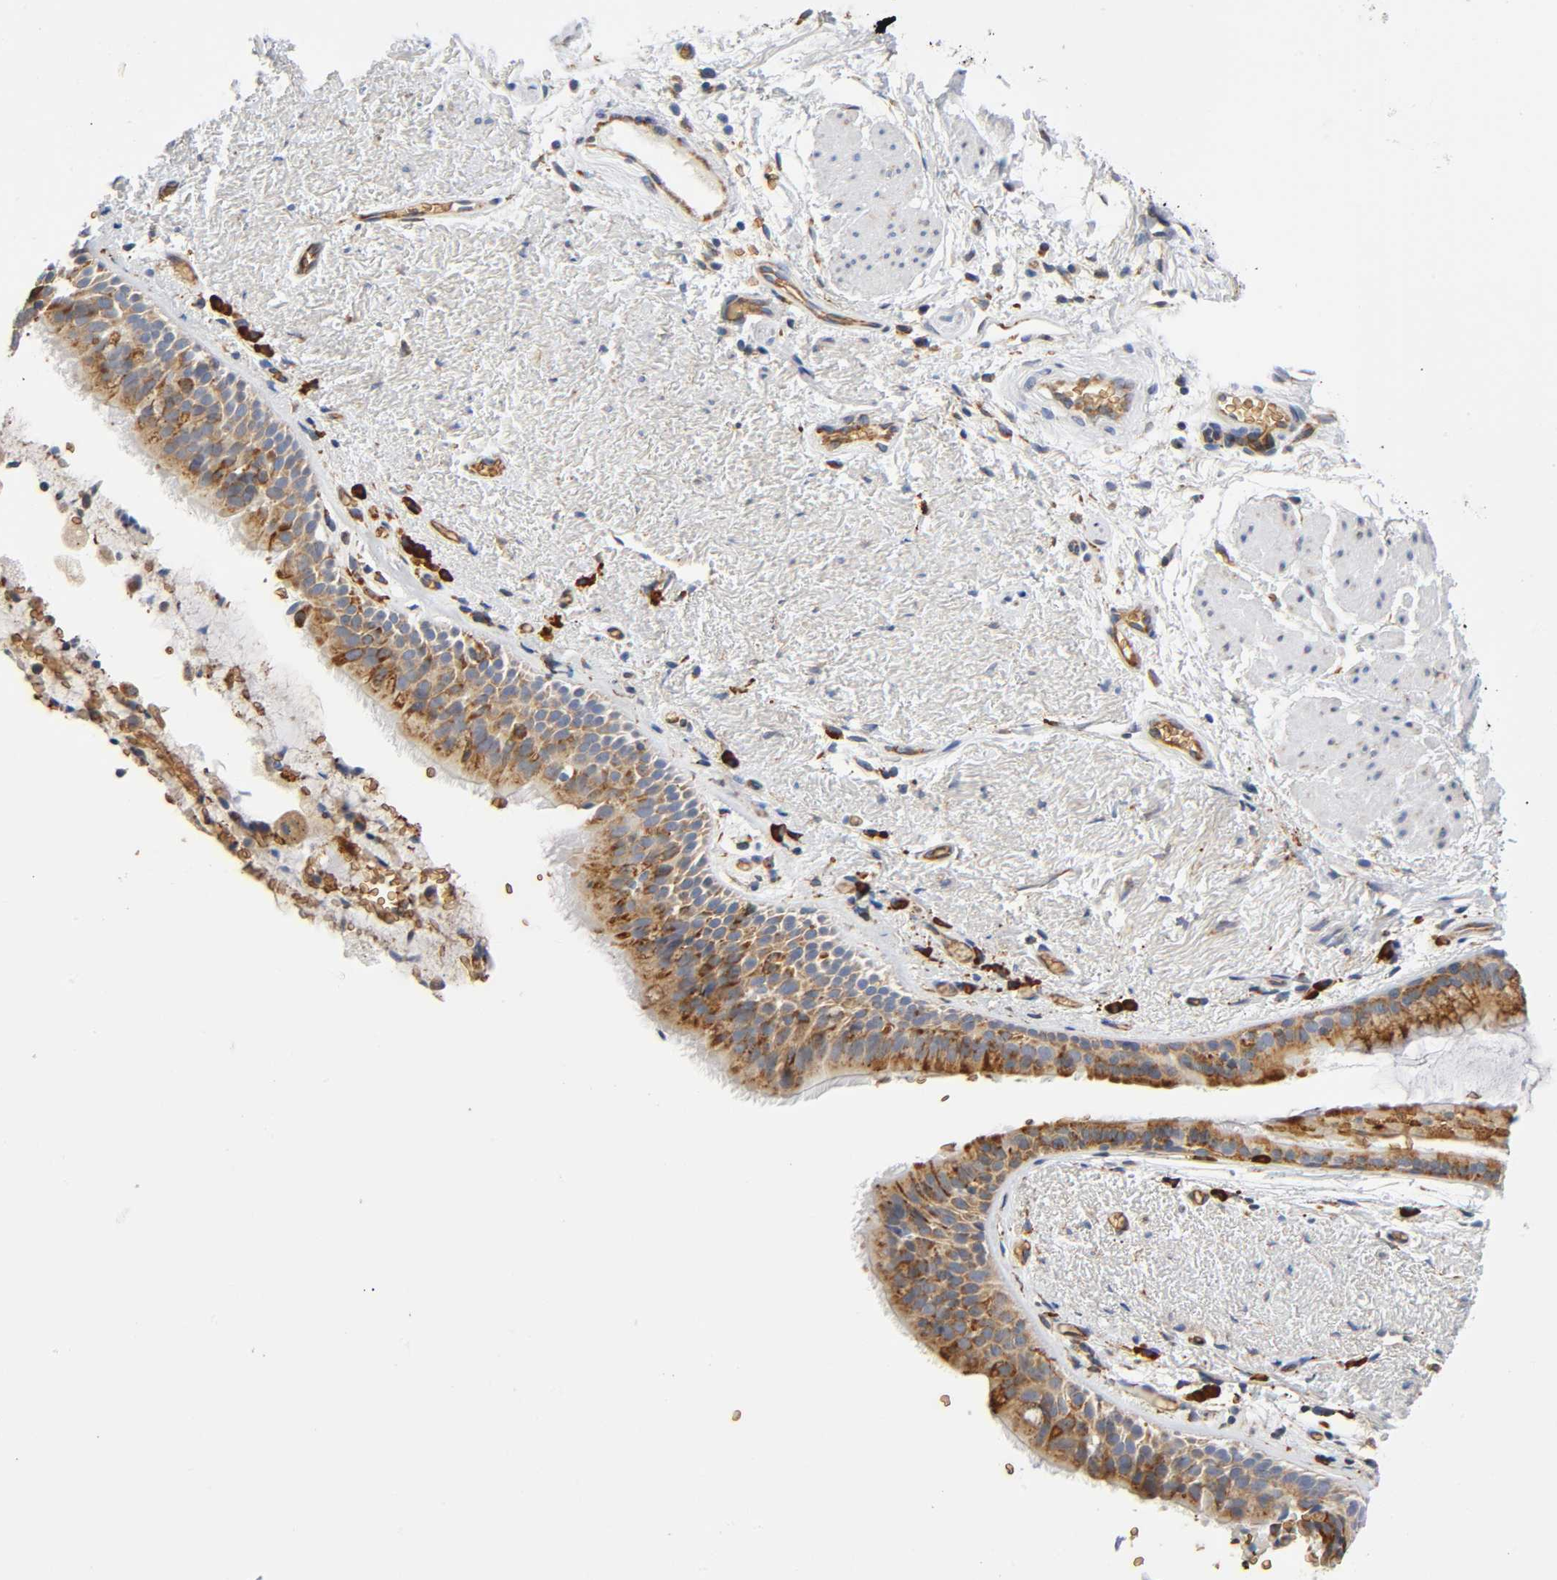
{"staining": {"intensity": "strong", "quantity": "25%-75%", "location": "cytoplasmic/membranous"}, "tissue": "bronchus", "cell_type": "Respiratory epithelial cells", "image_type": "normal", "snomed": [{"axis": "morphology", "description": "Normal tissue, NOS"}, {"axis": "topography", "description": "Bronchus"}], "caption": "This image displays immunohistochemistry (IHC) staining of benign human bronchus, with high strong cytoplasmic/membranous positivity in about 25%-75% of respiratory epithelial cells.", "gene": "UCKL1", "patient": {"sex": "female", "age": 54}}